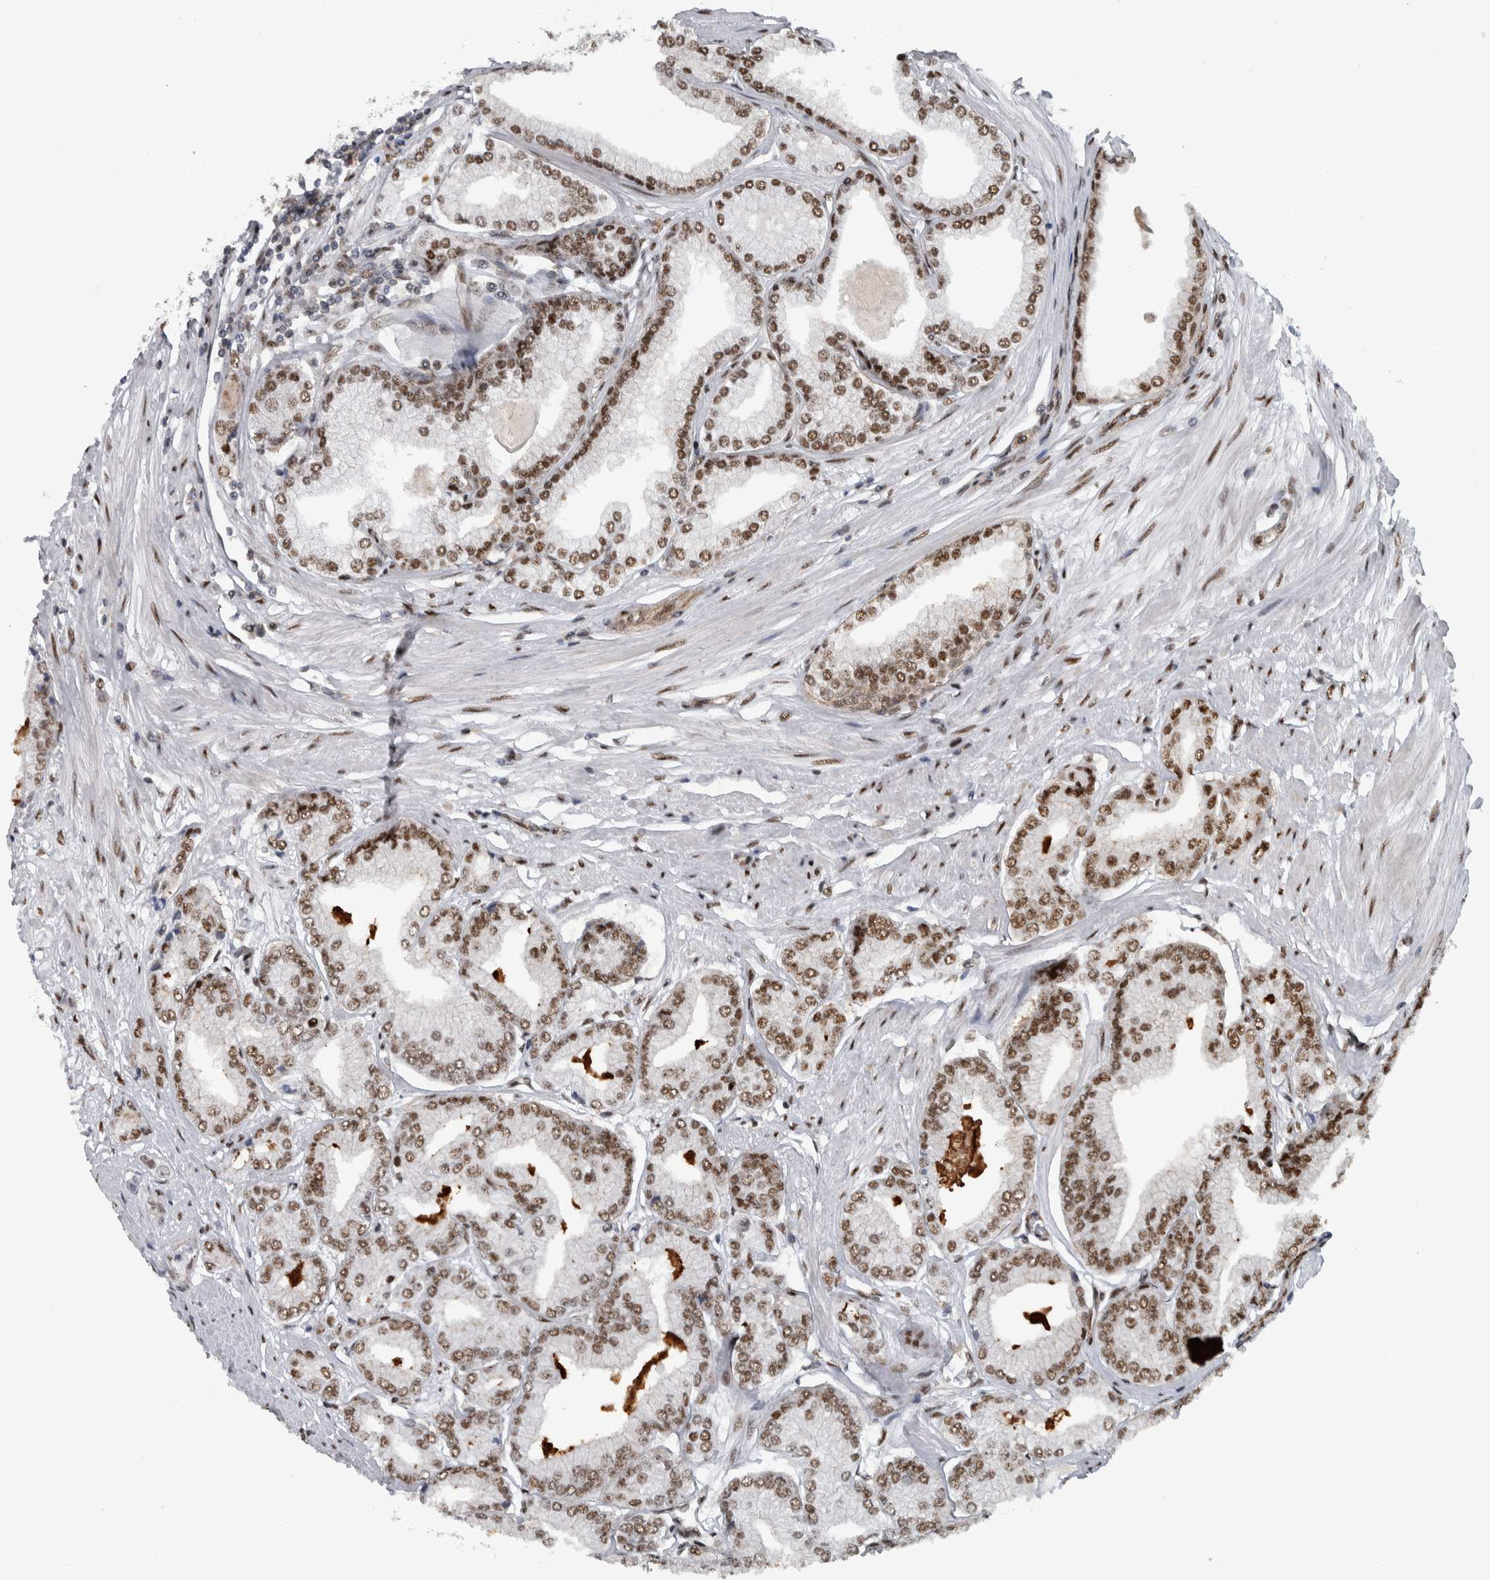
{"staining": {"intensity": "moderate", "quantity": ">75%", "location": "nuclear"}, "tissue": "prostate cancer", "cell_type": "Tumor cells", "image_type": "cancer", "snomed": [{"axis": "morphology", "description": "Adenocarcinoma, Low grade"}, {"axis": "topography", "description": "Prostate"}], "caption": "Prostate cancer stained with DAB (3,3'-diaminobenzidine) IHC displays medium levels of moderate nuclear expression in about >75% of tumor cells.", "gene": "FAM135B", "patient": {"sex": "male", "age": 52}}